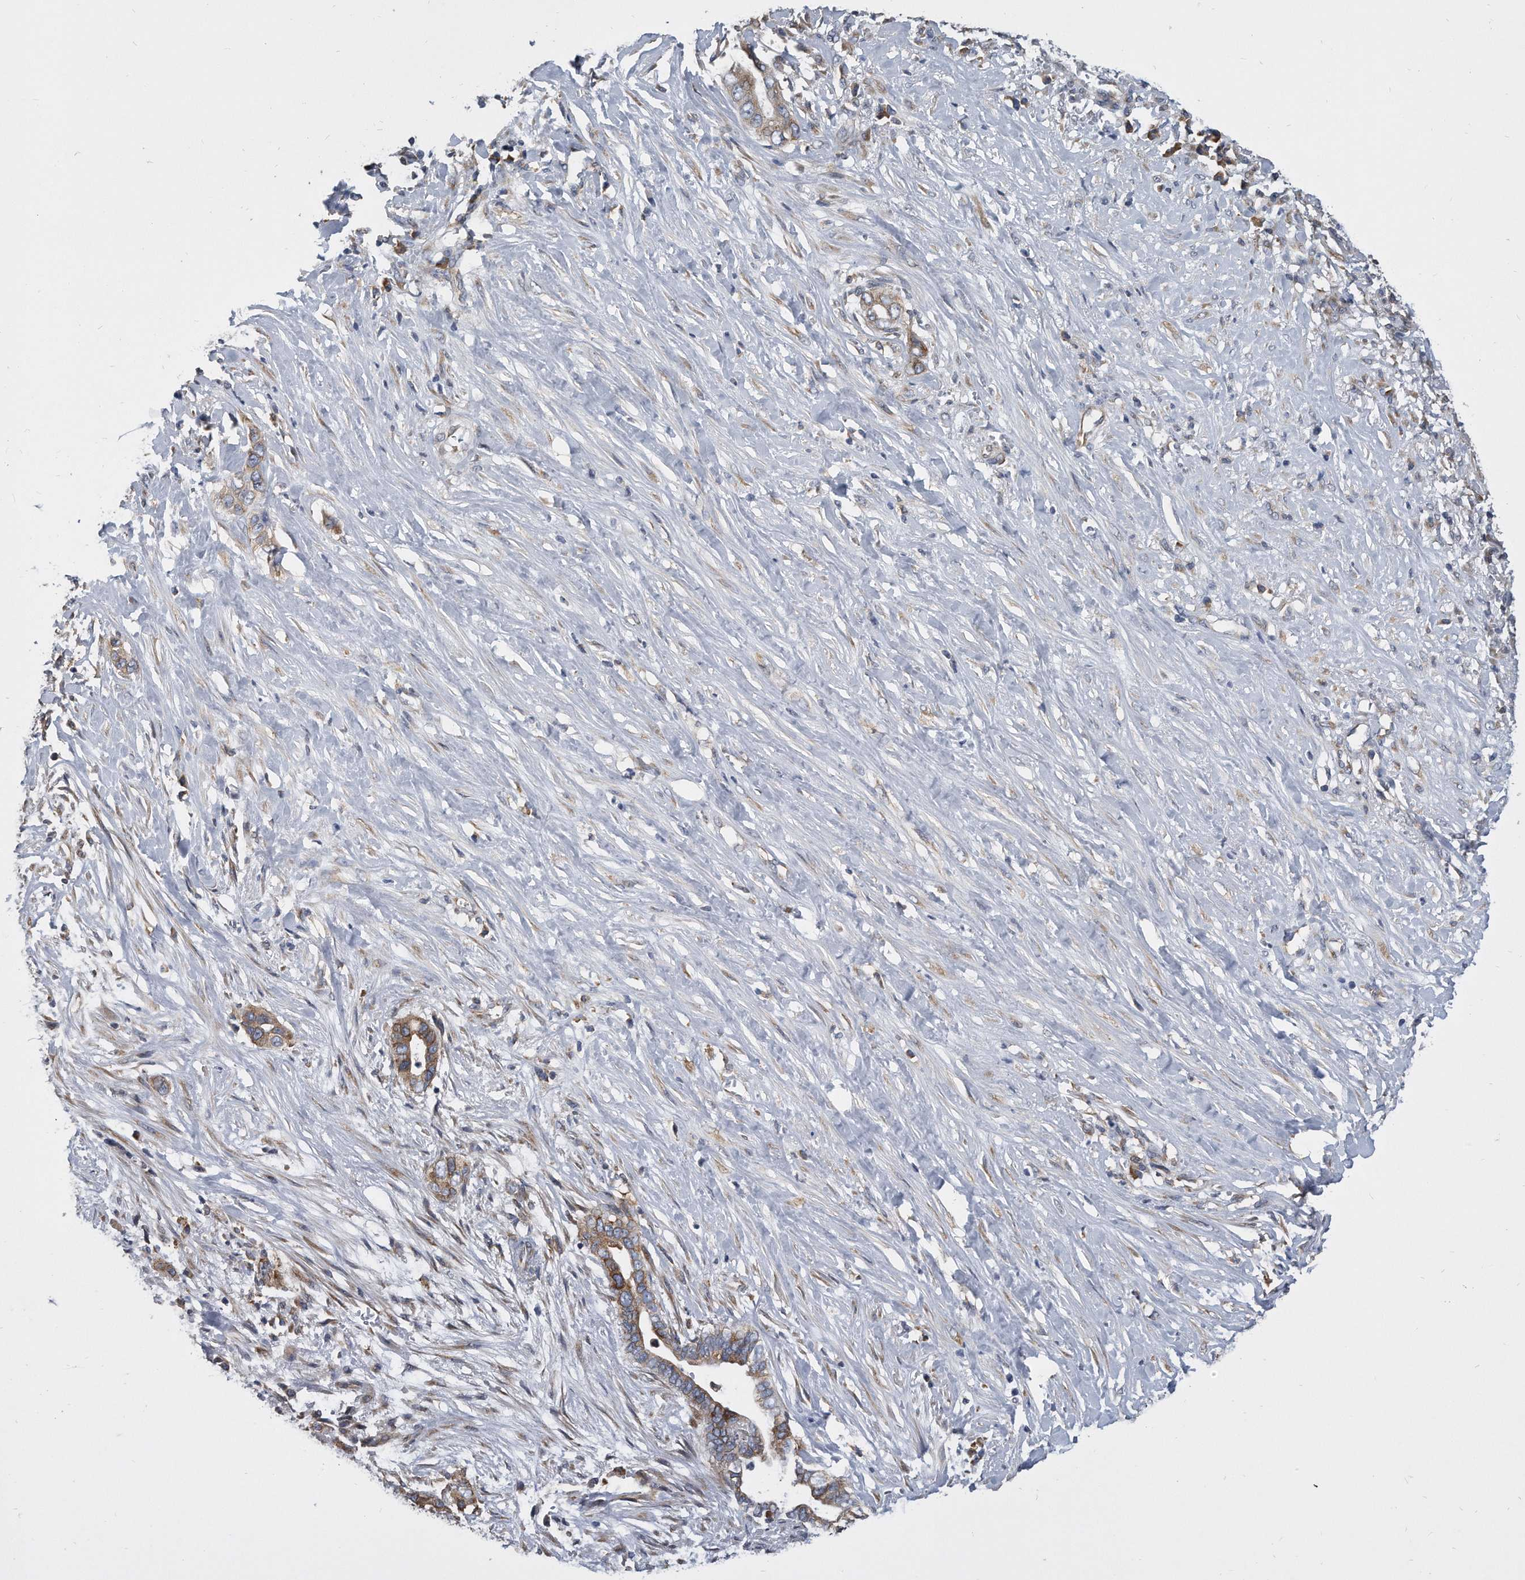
{"staining": {"intensity": "moderate", "quantity": ">75%", "location": "cytoplasmic/membranous"}, "tissue": "liver cancer", "cell_type": "Tumor cells", "image_type": "cancer", "snomed": [{"axis": "morphology", "description": "Cholangiocarcinoma"}, {"axis": "topography", "description": "Liver"}], "caption": "Protein positivity by immunohistochemistry displays moderate cytoplasmic/membranous positivity in approximately >75% of tumor cells in liver cancer.", "gene": "CCDC47", "patient": {"sex": "female", "age": 79}}